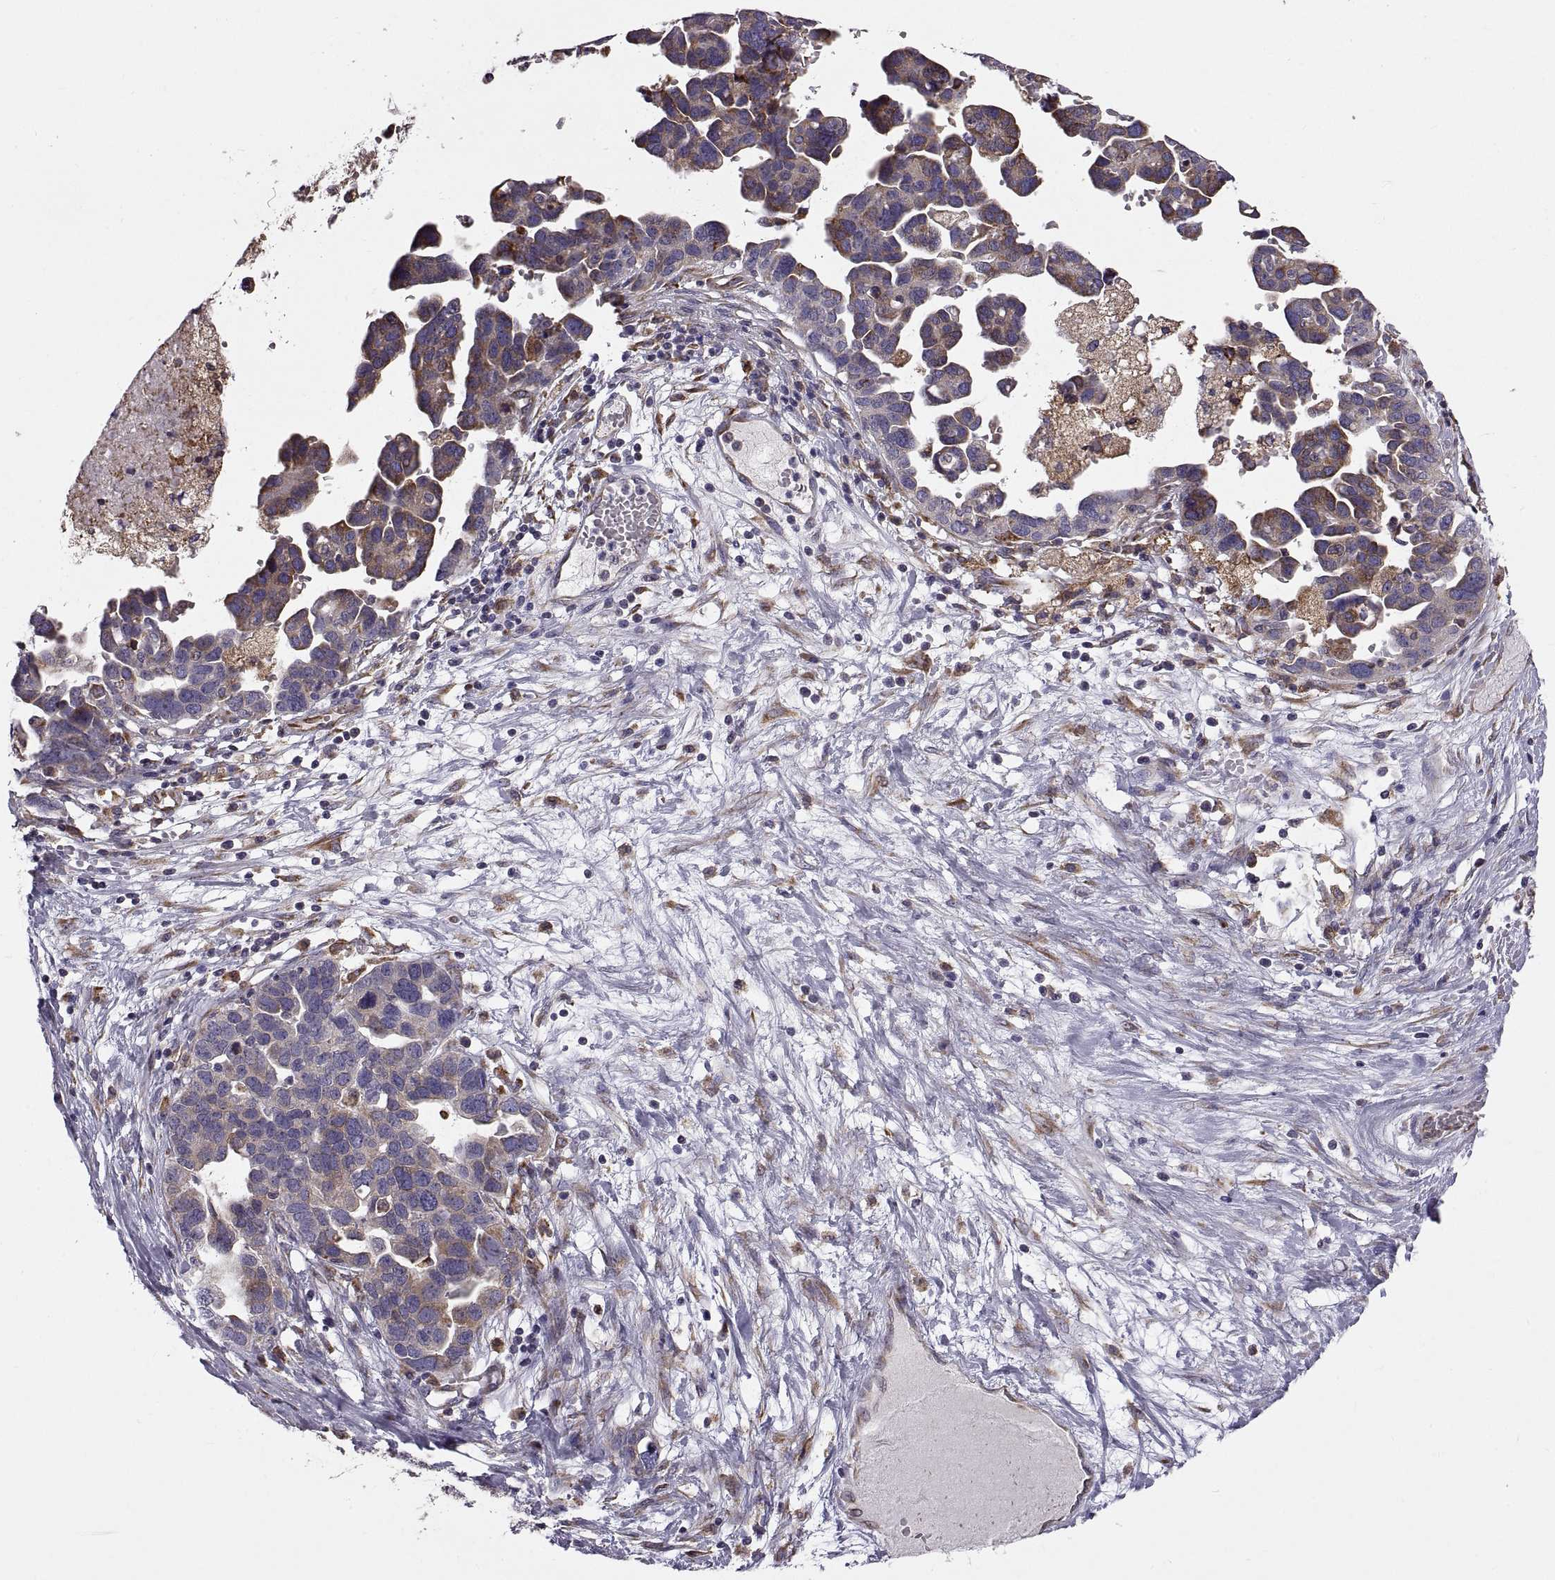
{"staining": {"intensity": "moderate", "quantity": "<25%", "location": "cytoplasmic/membranous"}, "tissue": "ovarian cancer", "cell_type": "Tumor cells", "image_type": "cancer", "snomed": [{"axis": "morphology", "description": "Cystadenocarcinoma, serous, NOS"}, {"axis": "topography", "description": "Ovary"}], "caption": "Moderate cytoplasmic/membranous protein positivity is appreciated in about <25% of tumor cells in ovarian serous cystadenocarcinoma. (Stains: DAB (3,3'-diaminobenzidine) in brown, nuclei in blue, Microscopy: brightfield microscopy at high magnification).", "gene": "PLEKHB2", "patient": {"sex": "female", "age": 54}}